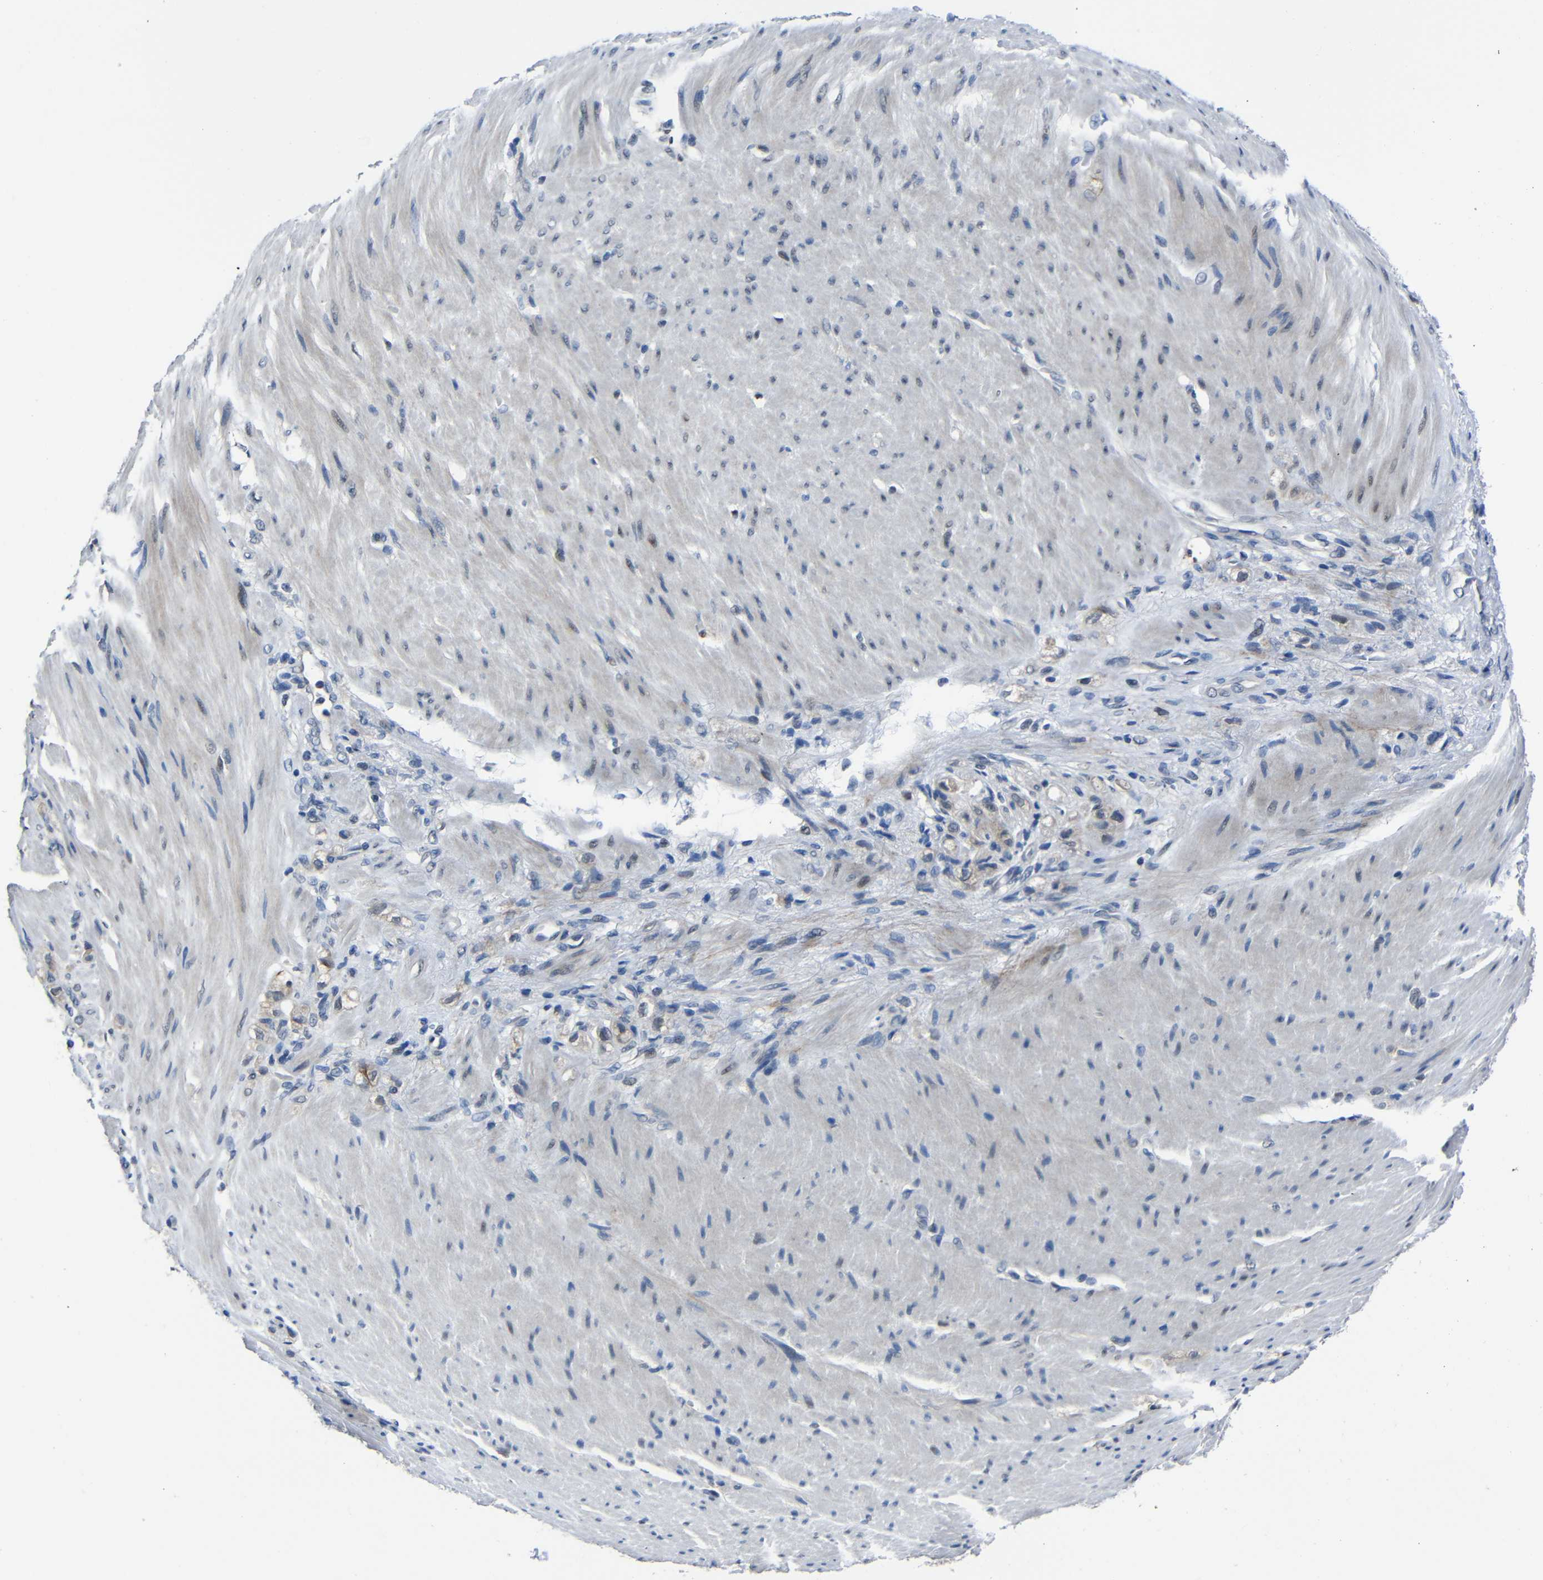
{"staining": {"intensity": "weak", "quantity": "<25%", "location": "cytoplasmic/membranous"}, "tissue": "stomach cancer", "cell_type": "Tumor cells", "image_type": "cancer", "snomed": [{"axis": "morphology", "description": "Adenocarcinoma, NOS"}, {"axis": "topography", "description": "Stomach"}], "caption": "Immunohistochemical staining of stomach adenocarcinoma demonstrates no significant positivity in tumor cells.", "gene": "SEMA4B", "patient": {"sex": "male", "age": 82}}